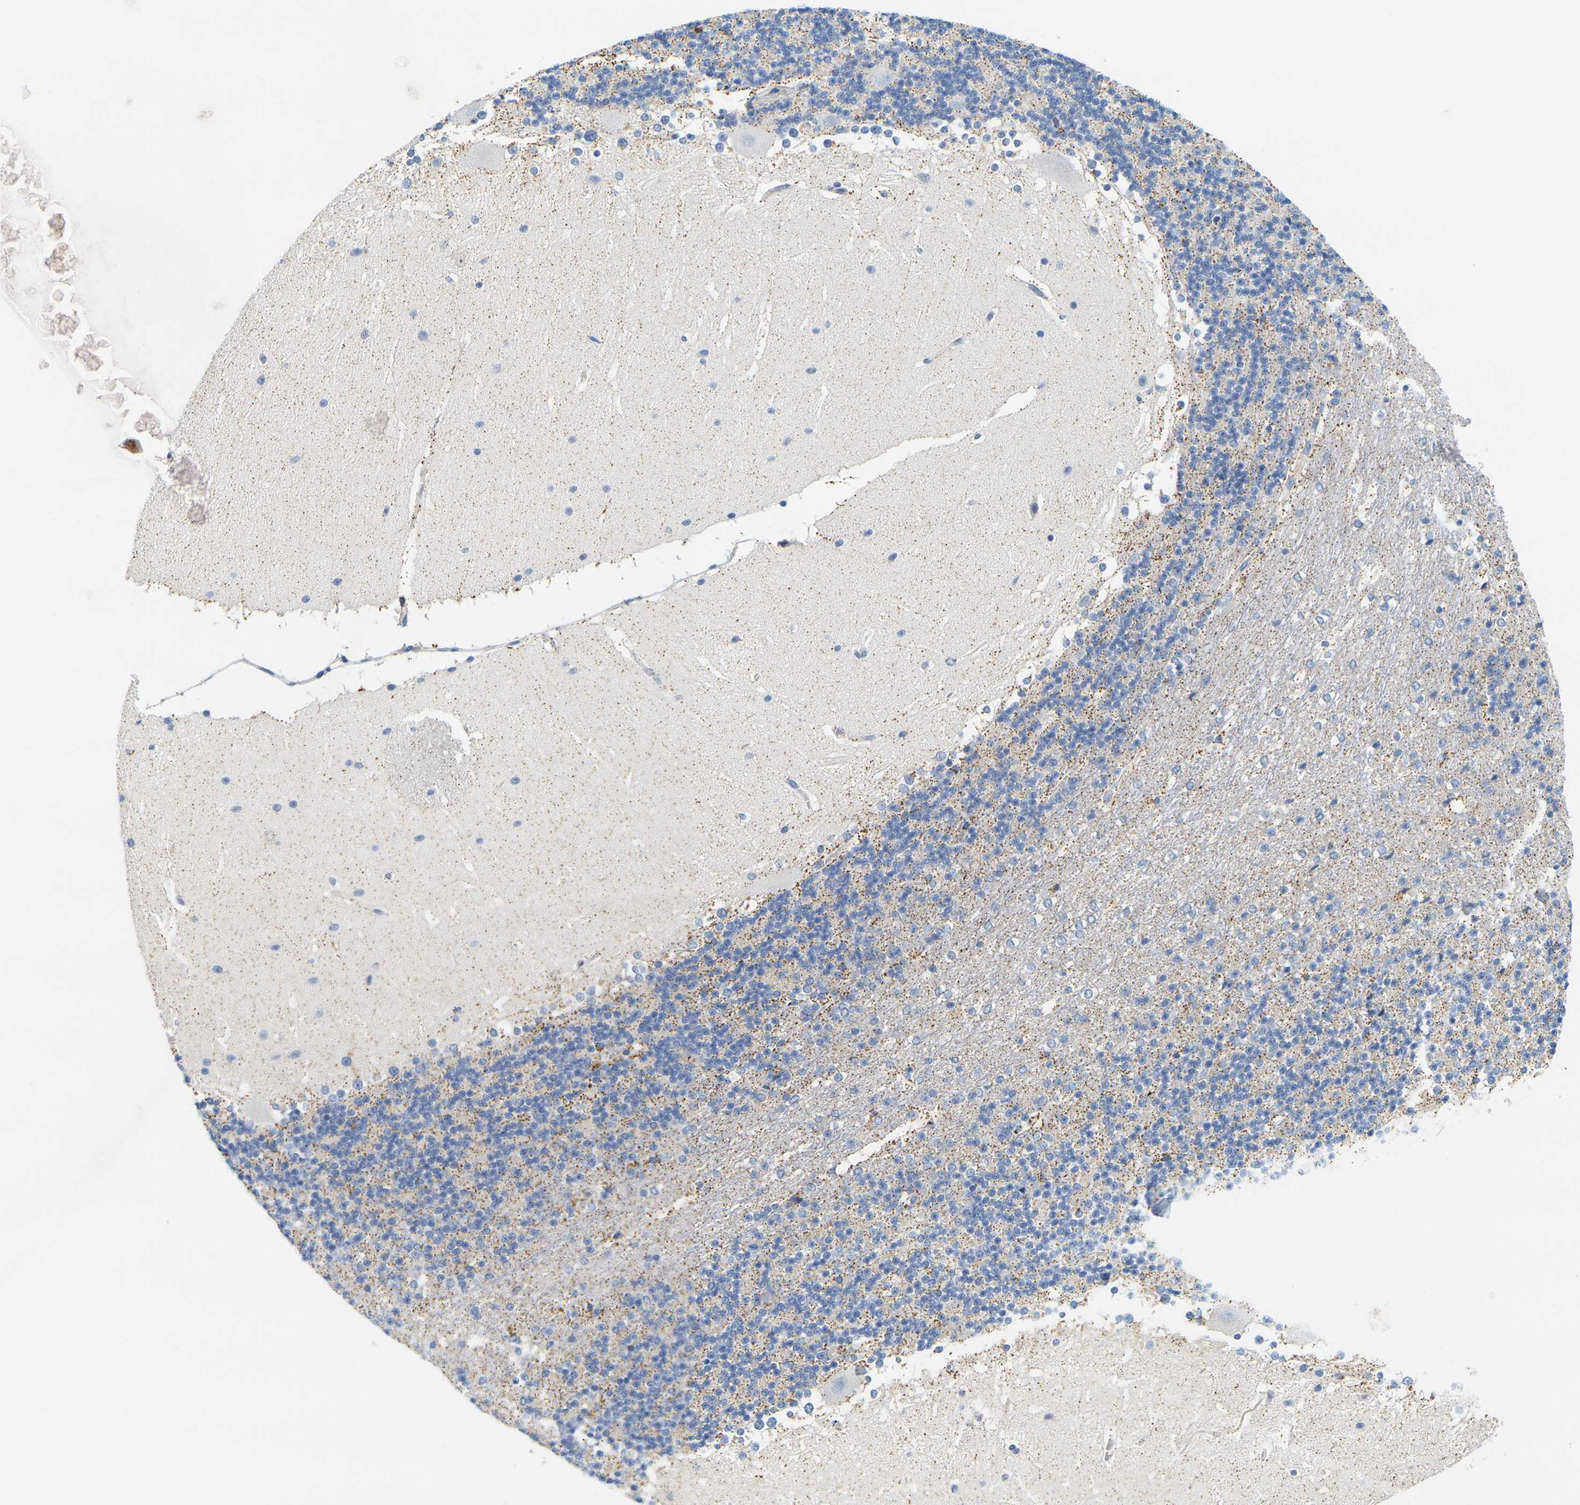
{"staining": {"intensity": "negative", "quantity": "none", "location": "none"}, "tissue": "cerebellum", "cell_type": "Cells in granular layer", "image_type": "normal", "snomed": [{"axis": "morphology", "description": "Normal tissue, NOS"}, {"axis": "topography", "description": "Cerebellum"}], "caption": "High power microscopy histopathology image of an immunohistochemistry (IHC) photomicrograph of unremarkable cerebellum, revealing no significant positivity in cells in granular layer.", "gene": "KLK5", "patient": {"sex": "female", "age": 19}}